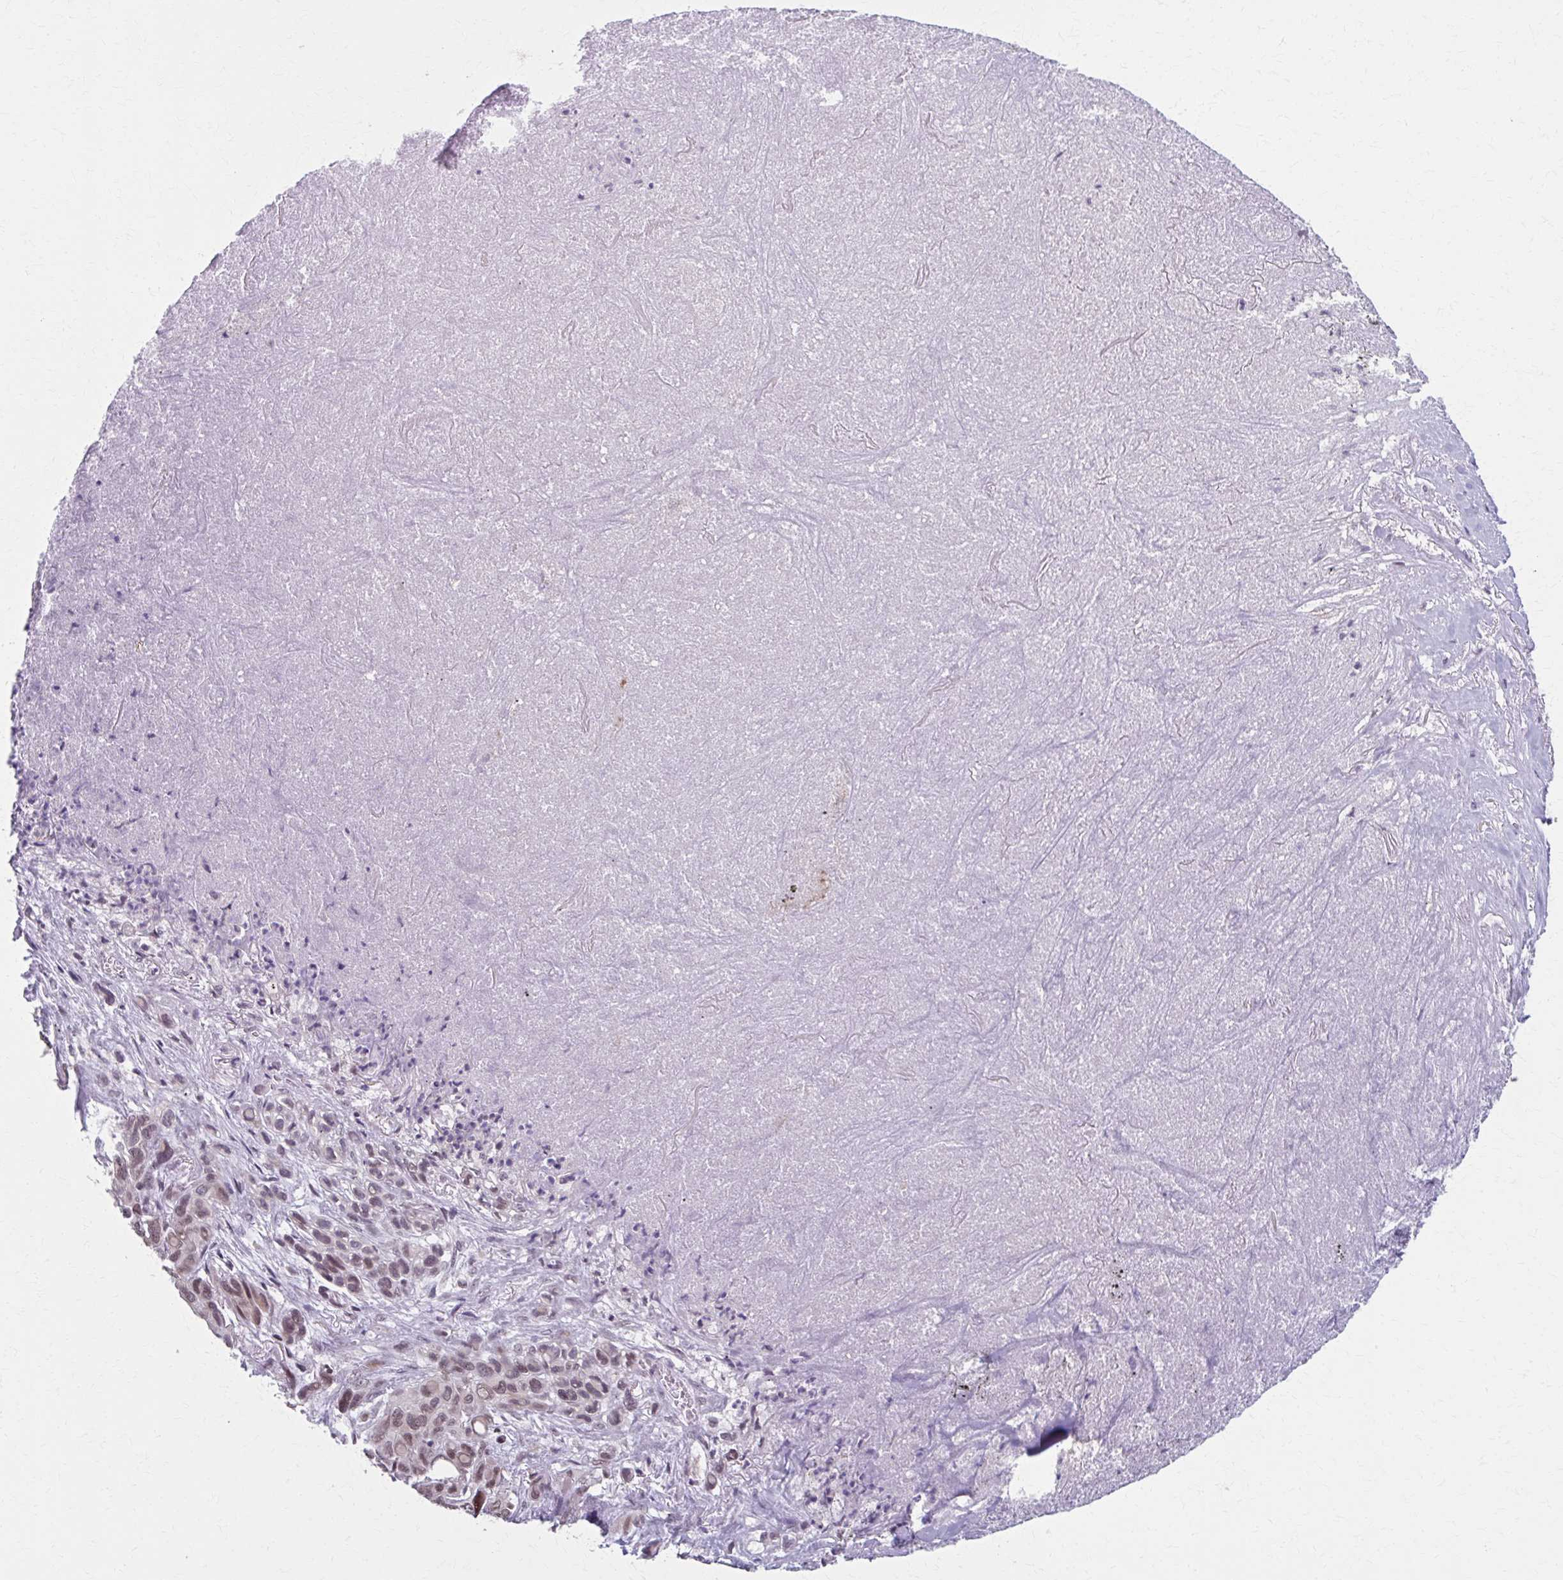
{"staining": {"intensity": "weak", "quantity": ">75%", "location": "nuclear"}, "tissue": "melanoma", "cell_type": "Tumor cells", "image_type": "cancer", "snomed": [{"axis": "morphology", "description": "Malignant melanoma, Metastatic site"}, {"axis": "topography", "description": "Lung"}], "caption": "Immunohistochemical staining of malignant melanoma (metastatic site) shows low levels of weak nuclear protein staining in about >75% of tumor cells.", "gene": "SETBP1", "patient": {"sex": "male", "age": 48}}